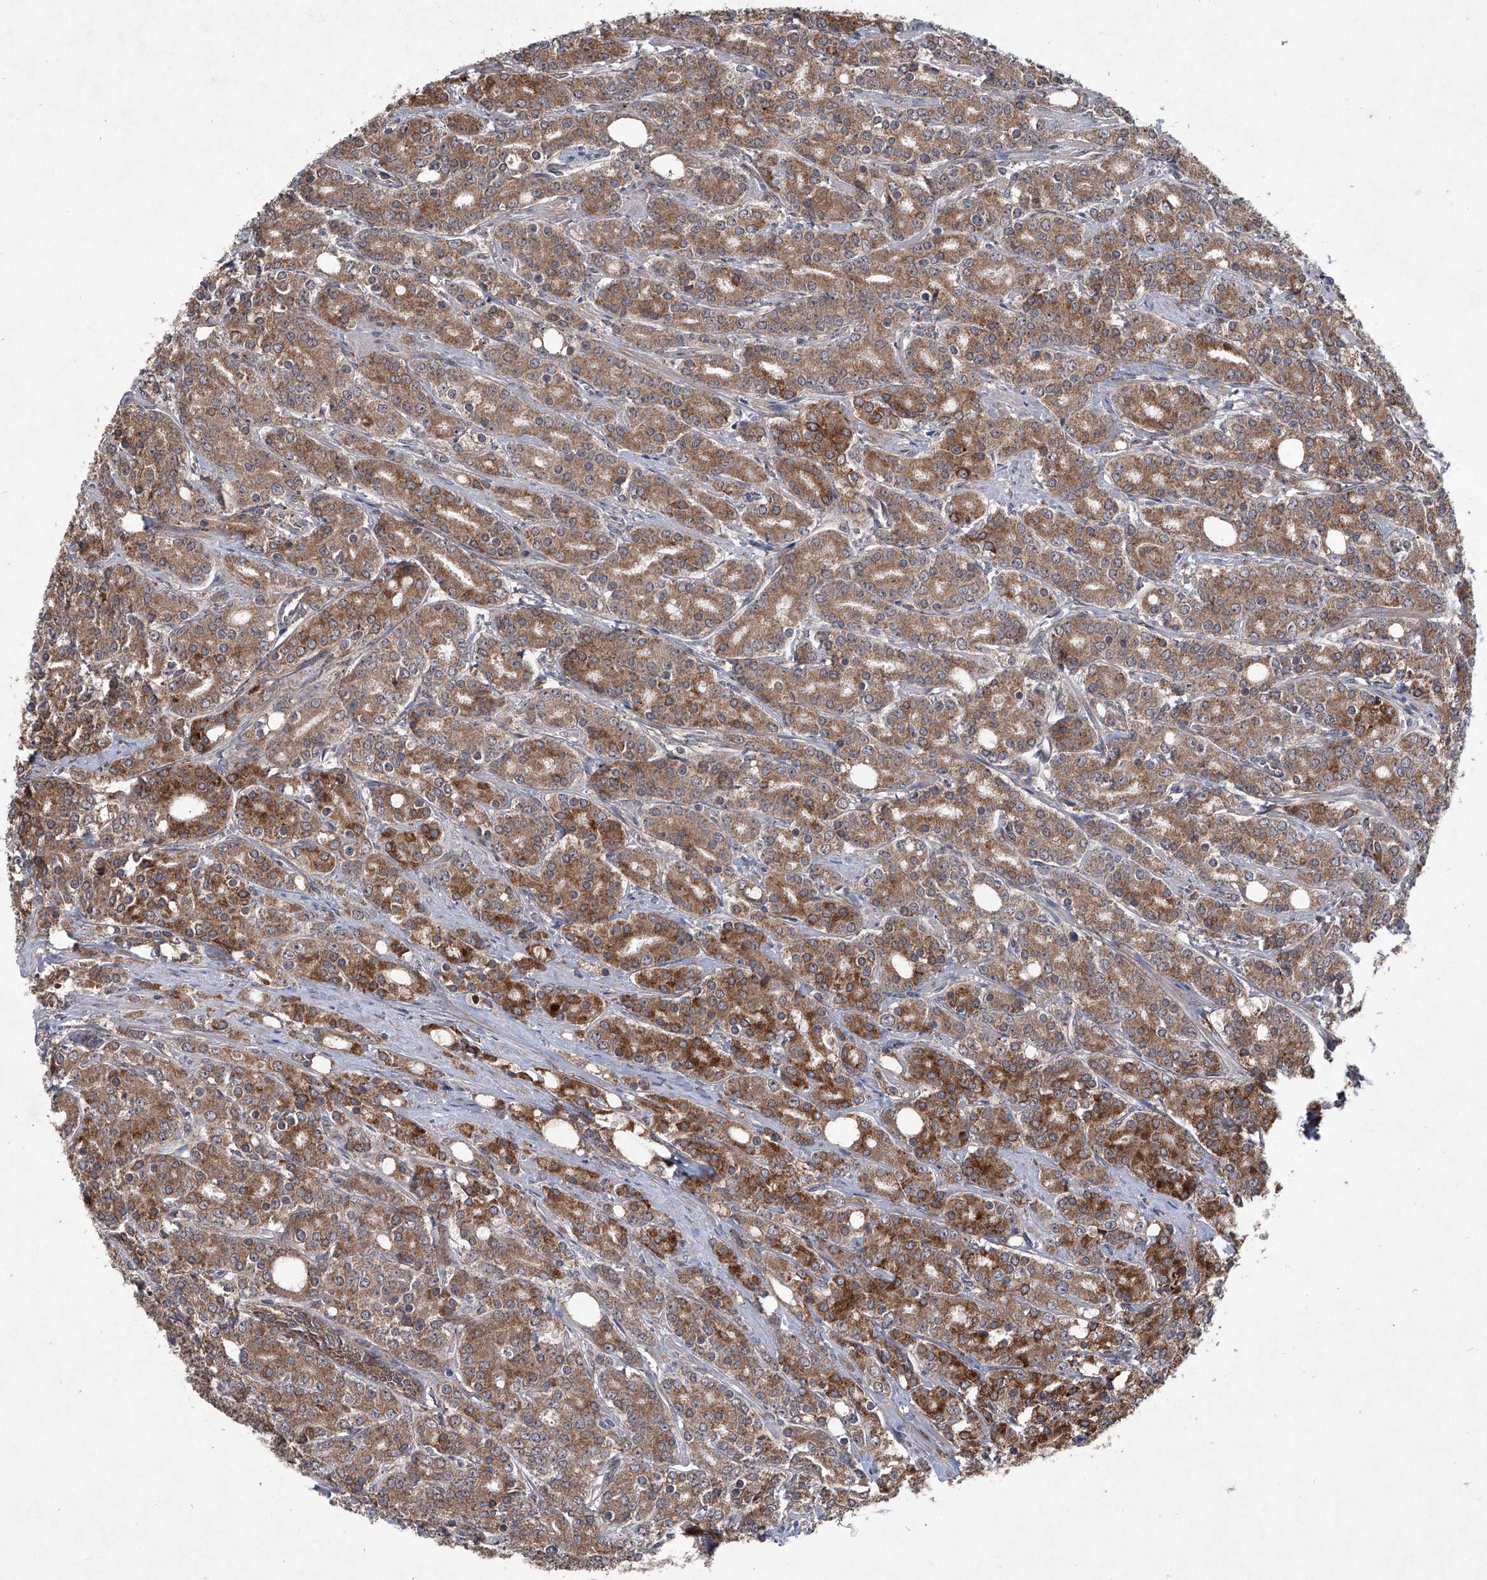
{"staining": {"intensity": "moderate", "quantity": ">75%", "location": "cytoplasmic/membranous"}, "tissue": "prostate cancer", "cell_type": "Tumor cells", "image_type": "cancer", "snomed": [{"axis": "morphology", "description": "Adenocarcinoma, High grade"}, {"axis": "topography", "description": "Prostate"}], "caption": "Immunohistochemistry (IHC) of human prostate cancer displays medium levels of moderate cytoplasmic/membranous expression in about >75% of tumor cells.", "gene": "SUMF2", "patient": {"sex": "male", "age": 62}}